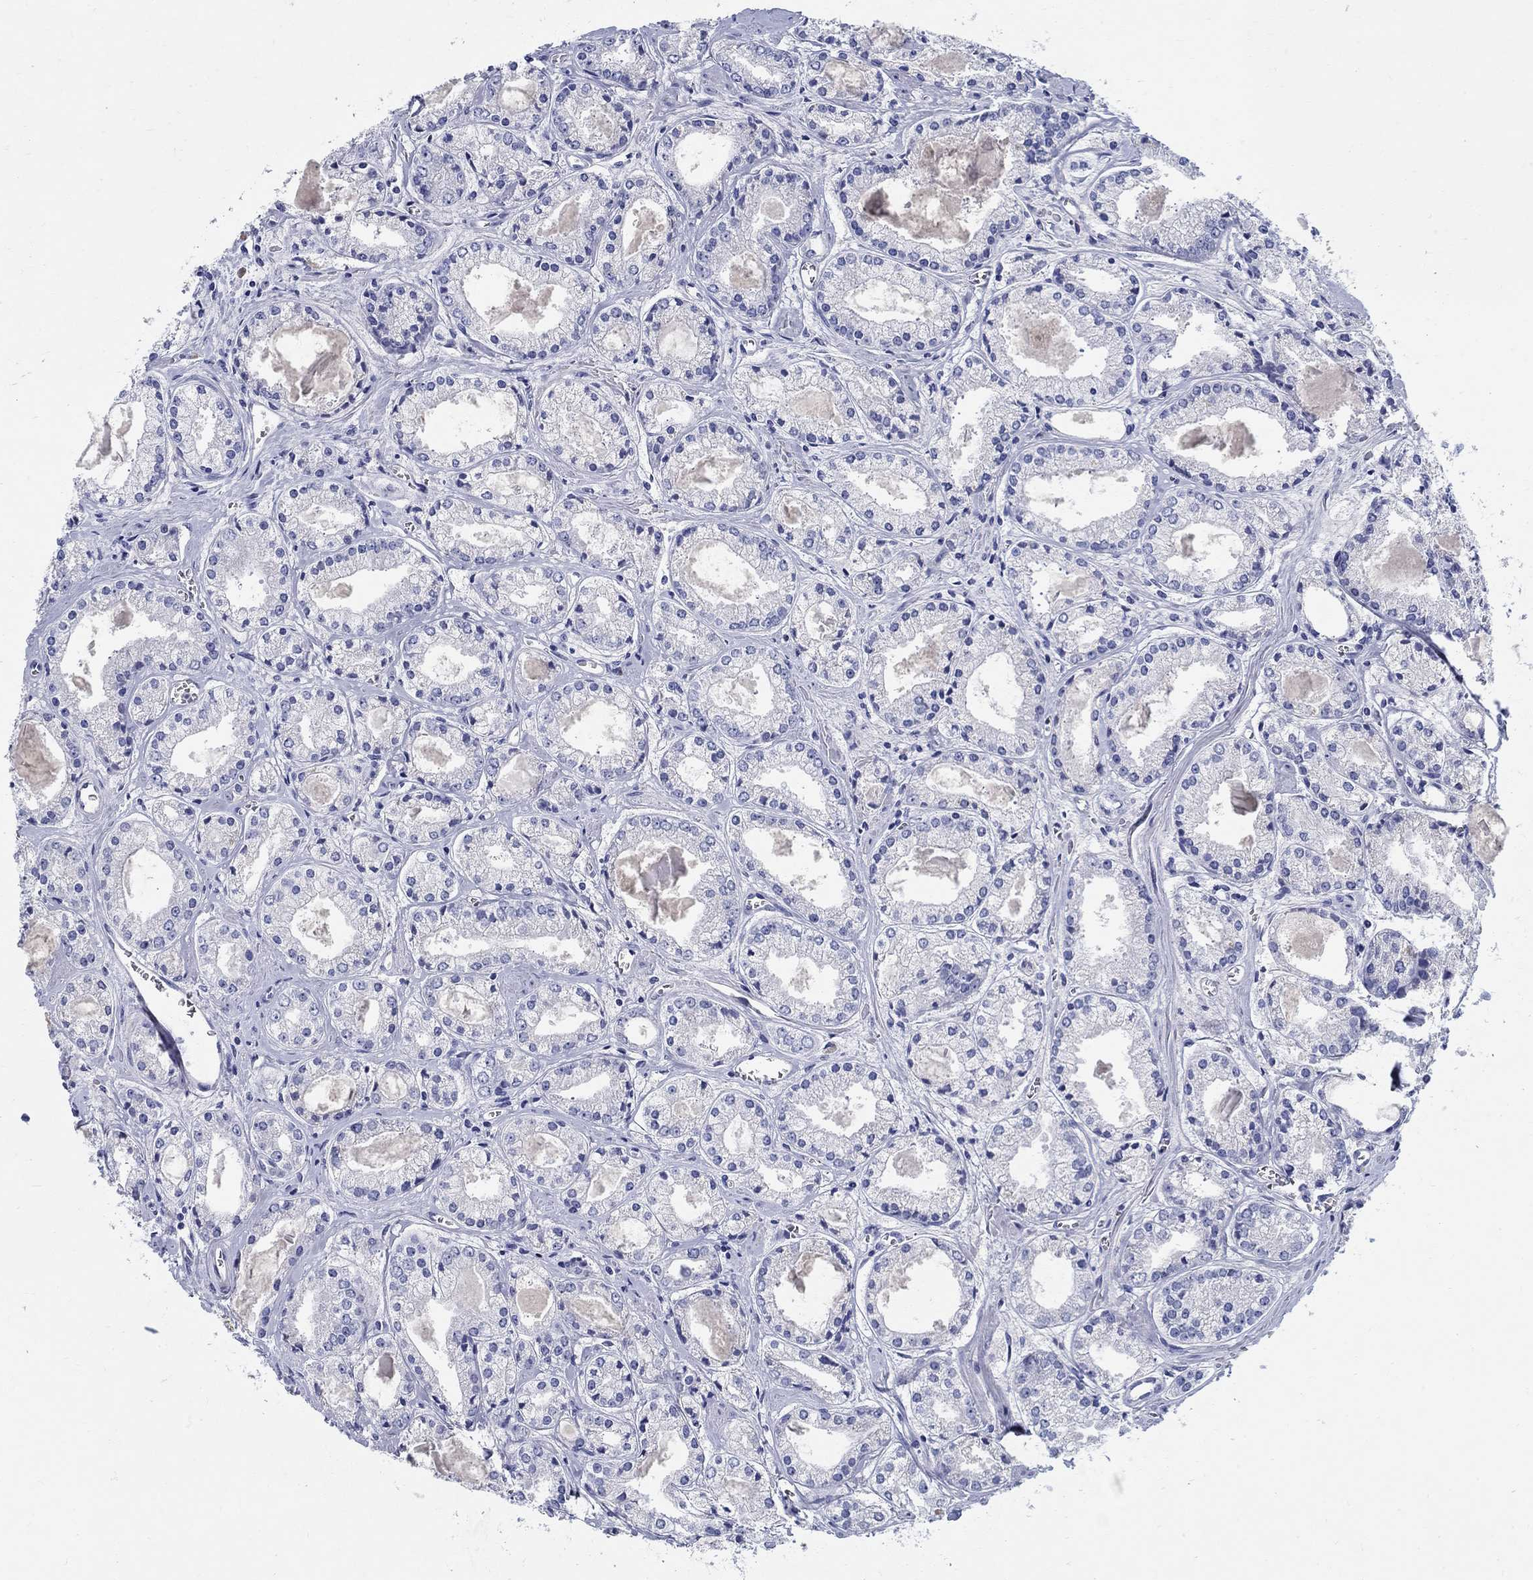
{"staining": {"intensity": "negative", "quantity": "none", "location": "none"}, "tissue": "prostate cancer", "cell_type": "Tumor cells", "image_type": "cancer", "snomed": [{"axis": "morphology", "description": "Adenocarcinoma, NOS"}, {"axis": "topography", "description": "Prostate"}], "caption": "This image is of adenocarcinoma (prostate) stained with immunohistochemistry (IHC) to label a protein in brown with the nuclei are counter-stained blue. There is no expression in tumor cells.", "gene": "CRYGD", "patient": {"sex": "male", "age": 72}}